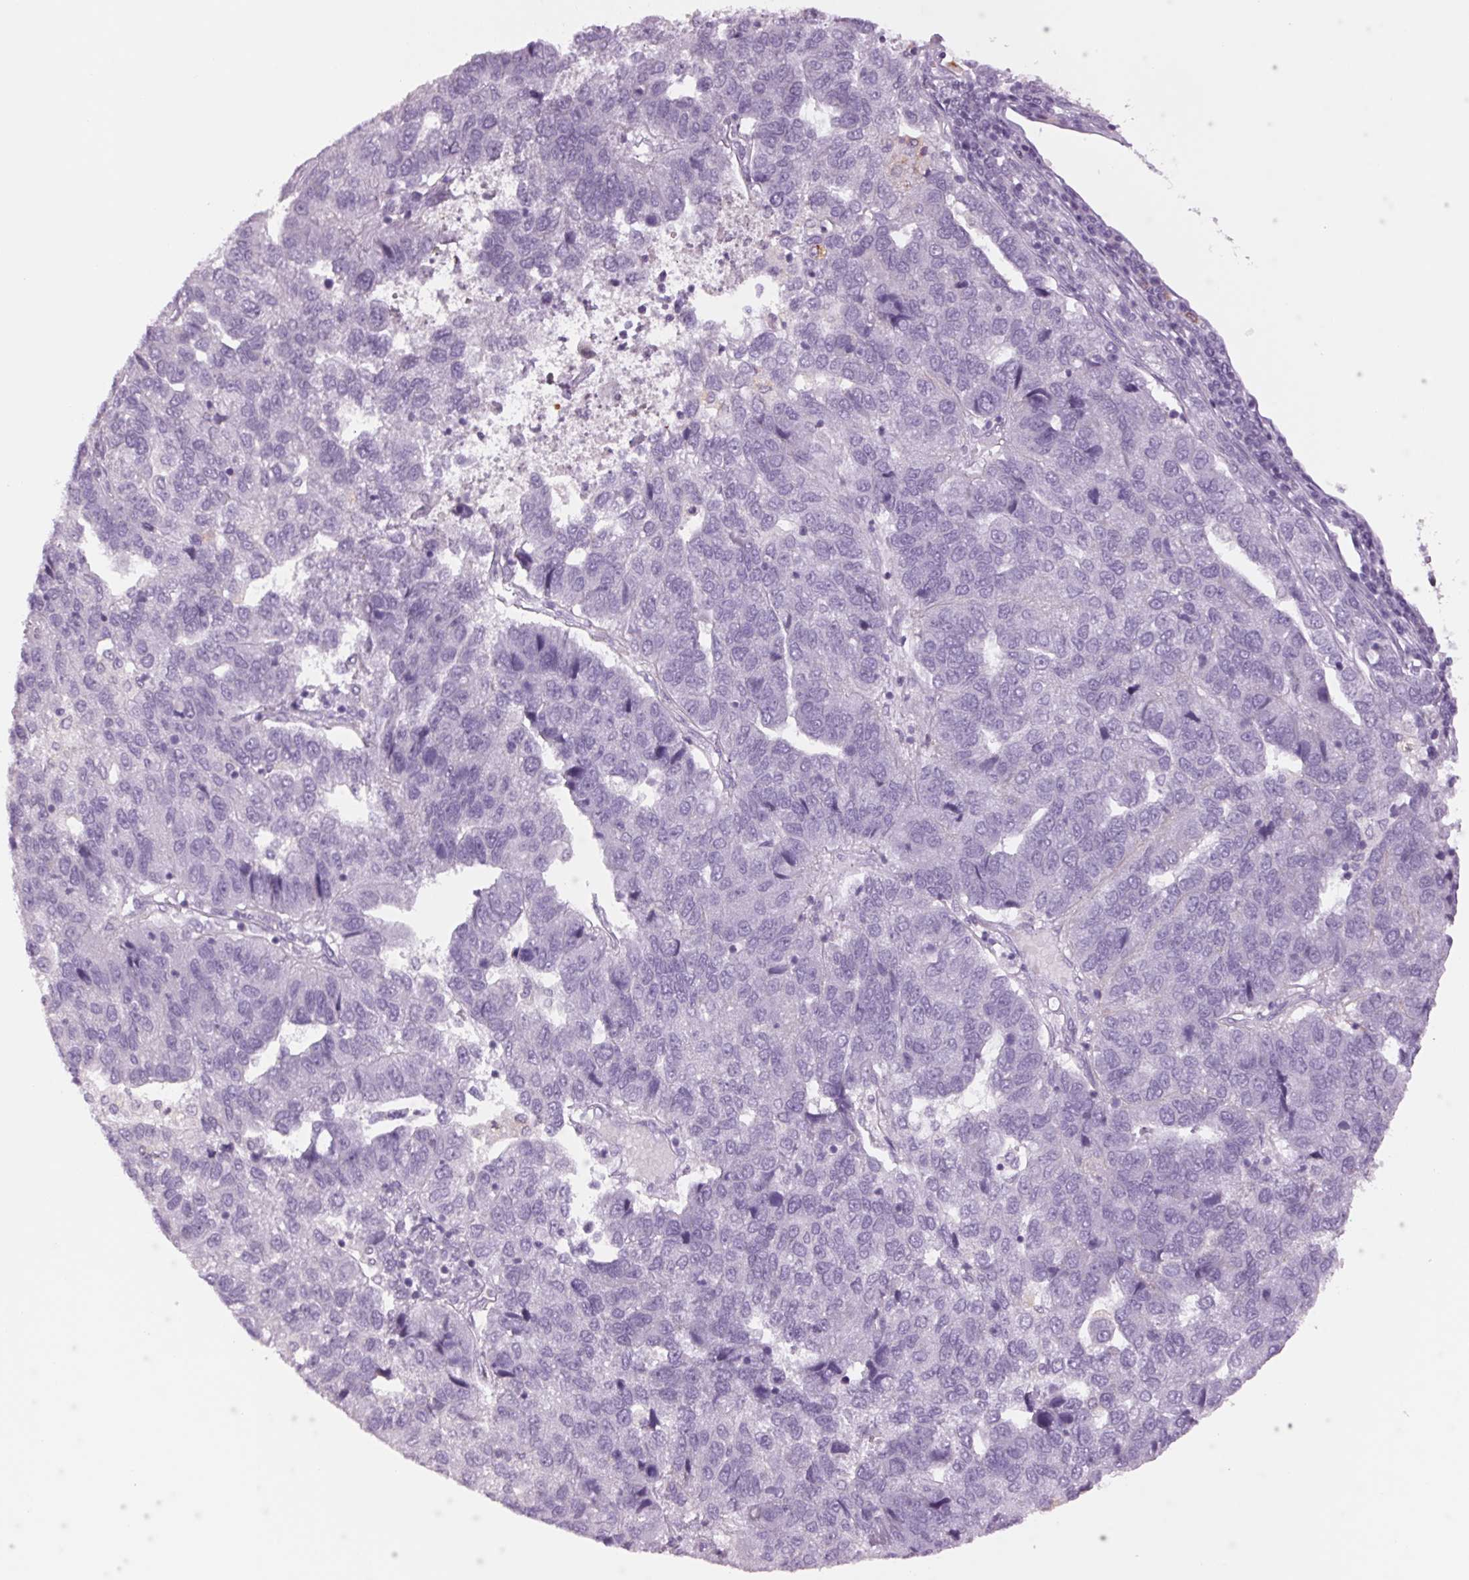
{"staining": {"intensity": "negative", "quantity": "none", "location": "none"}, "tissue": "pancreatic cancer", "cell_type": "Tumor cells", "image_type": "cancer", "snomed": [{"axis": "morphology", "description": "Adenocarcinoma, NOS"}, {"axis": "topography", "description": "Pancreas"}], "caption": "Immunohistochemistry (IHC) micrograph of pancreatic adenocarcinoma stained for a protein (brown), which reveals no expression in tumor cells.", "gene": "MPO", "patient": {"sex": "female", "age": 61}}